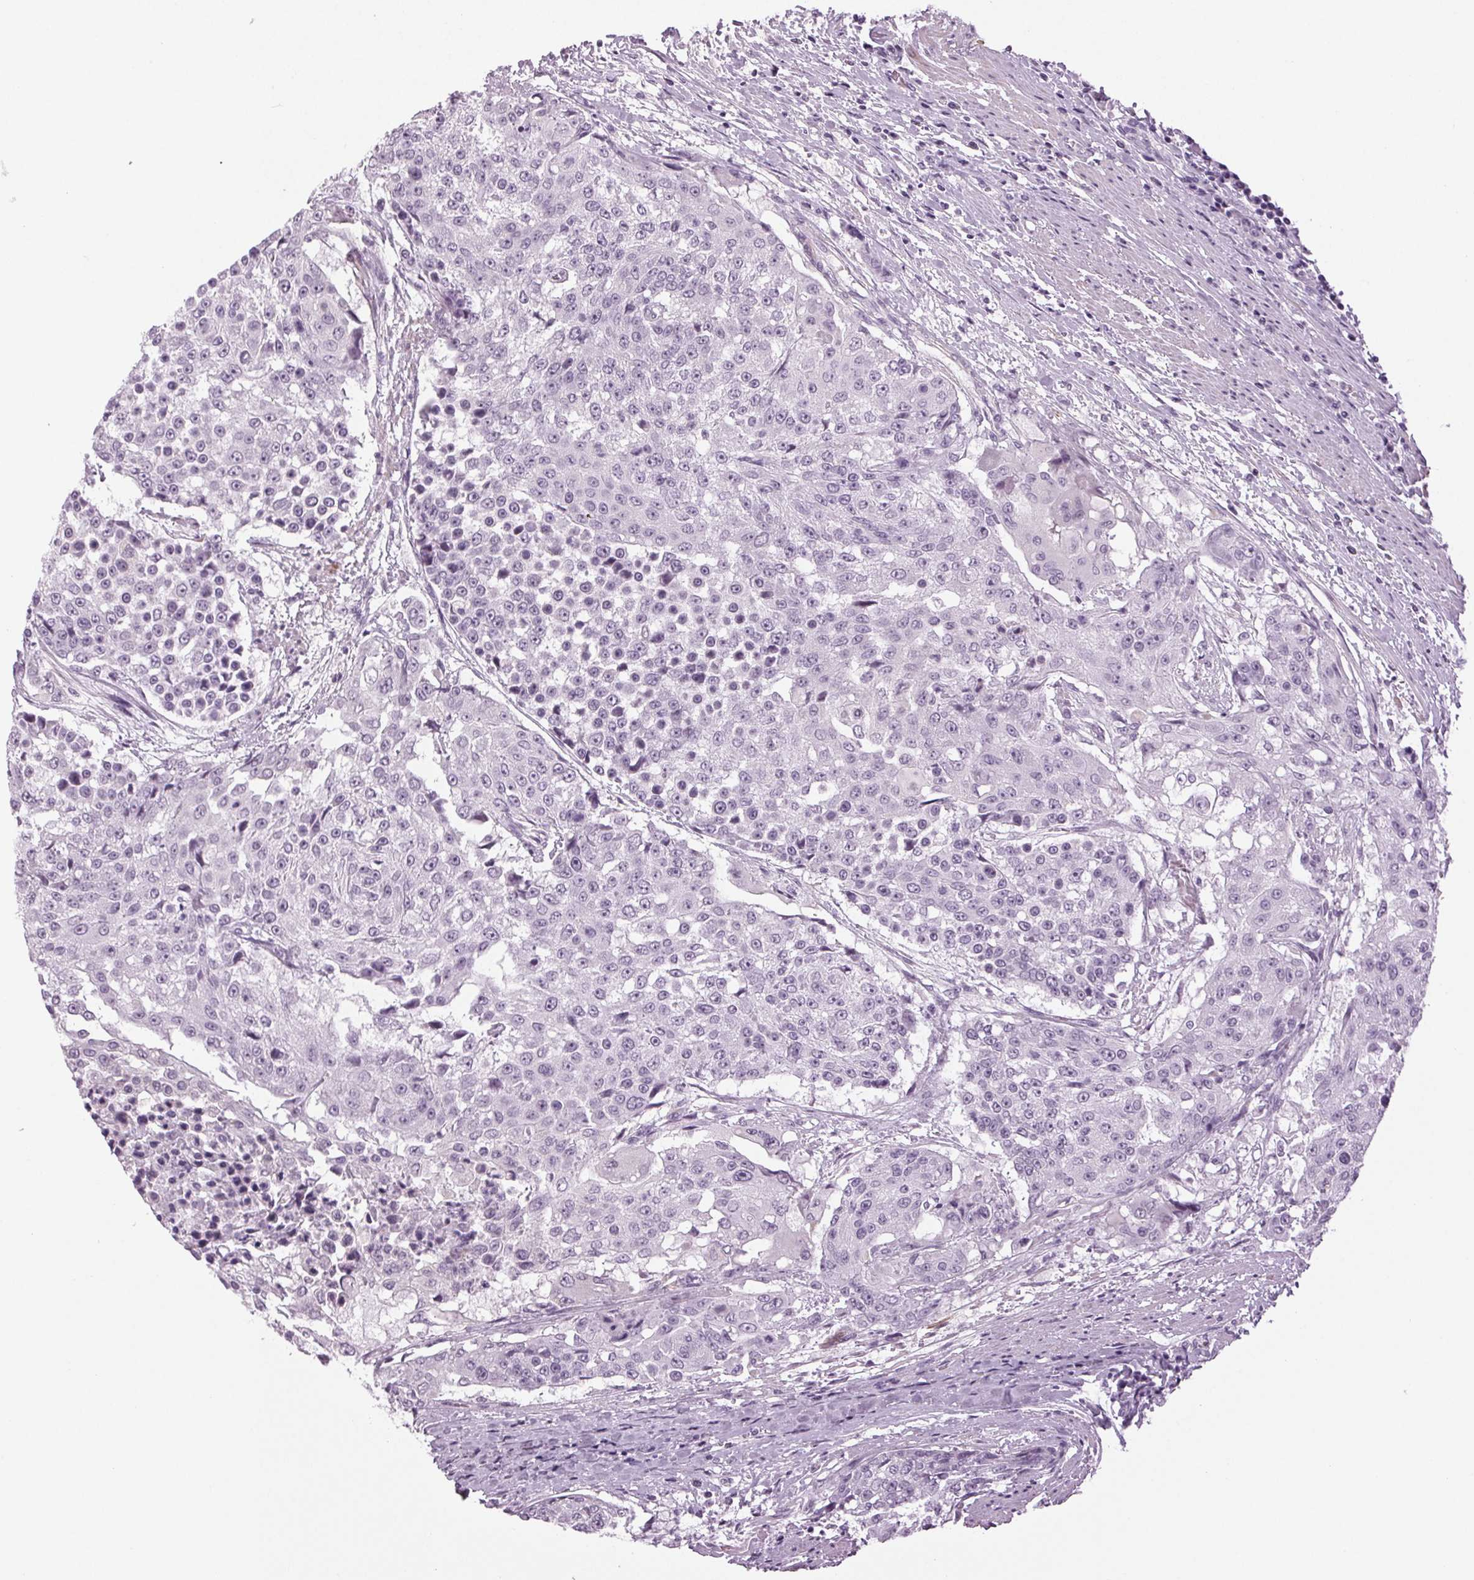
{"staining": {"intensity": "negative", "quantity": "none", "location": "none"}, "tissue": "urothelial cancer", "cell_type": "Tumor cells", "image_type": "cancer", "snomed": [{"axis": "morphology", "description": "Urothelial carcinoma, High grade"}, {"axis": "topography", "description": "Urinary bladder"}], "caption": "An immunohistochemistry (IHC) micrograph of high-grade urothelial carcinoma is shown. There is no staining in tumor cells of high-grade urothelial carcinoma. (Stains: DAB (3,3'-diaminobenzidine) immunohistochemistry with hematoxylin counter stain, Microscopy: brightfield microscopy at high magnification).", "gene": "DNAH12", "patient": {"sex": "female", "age": 63}}